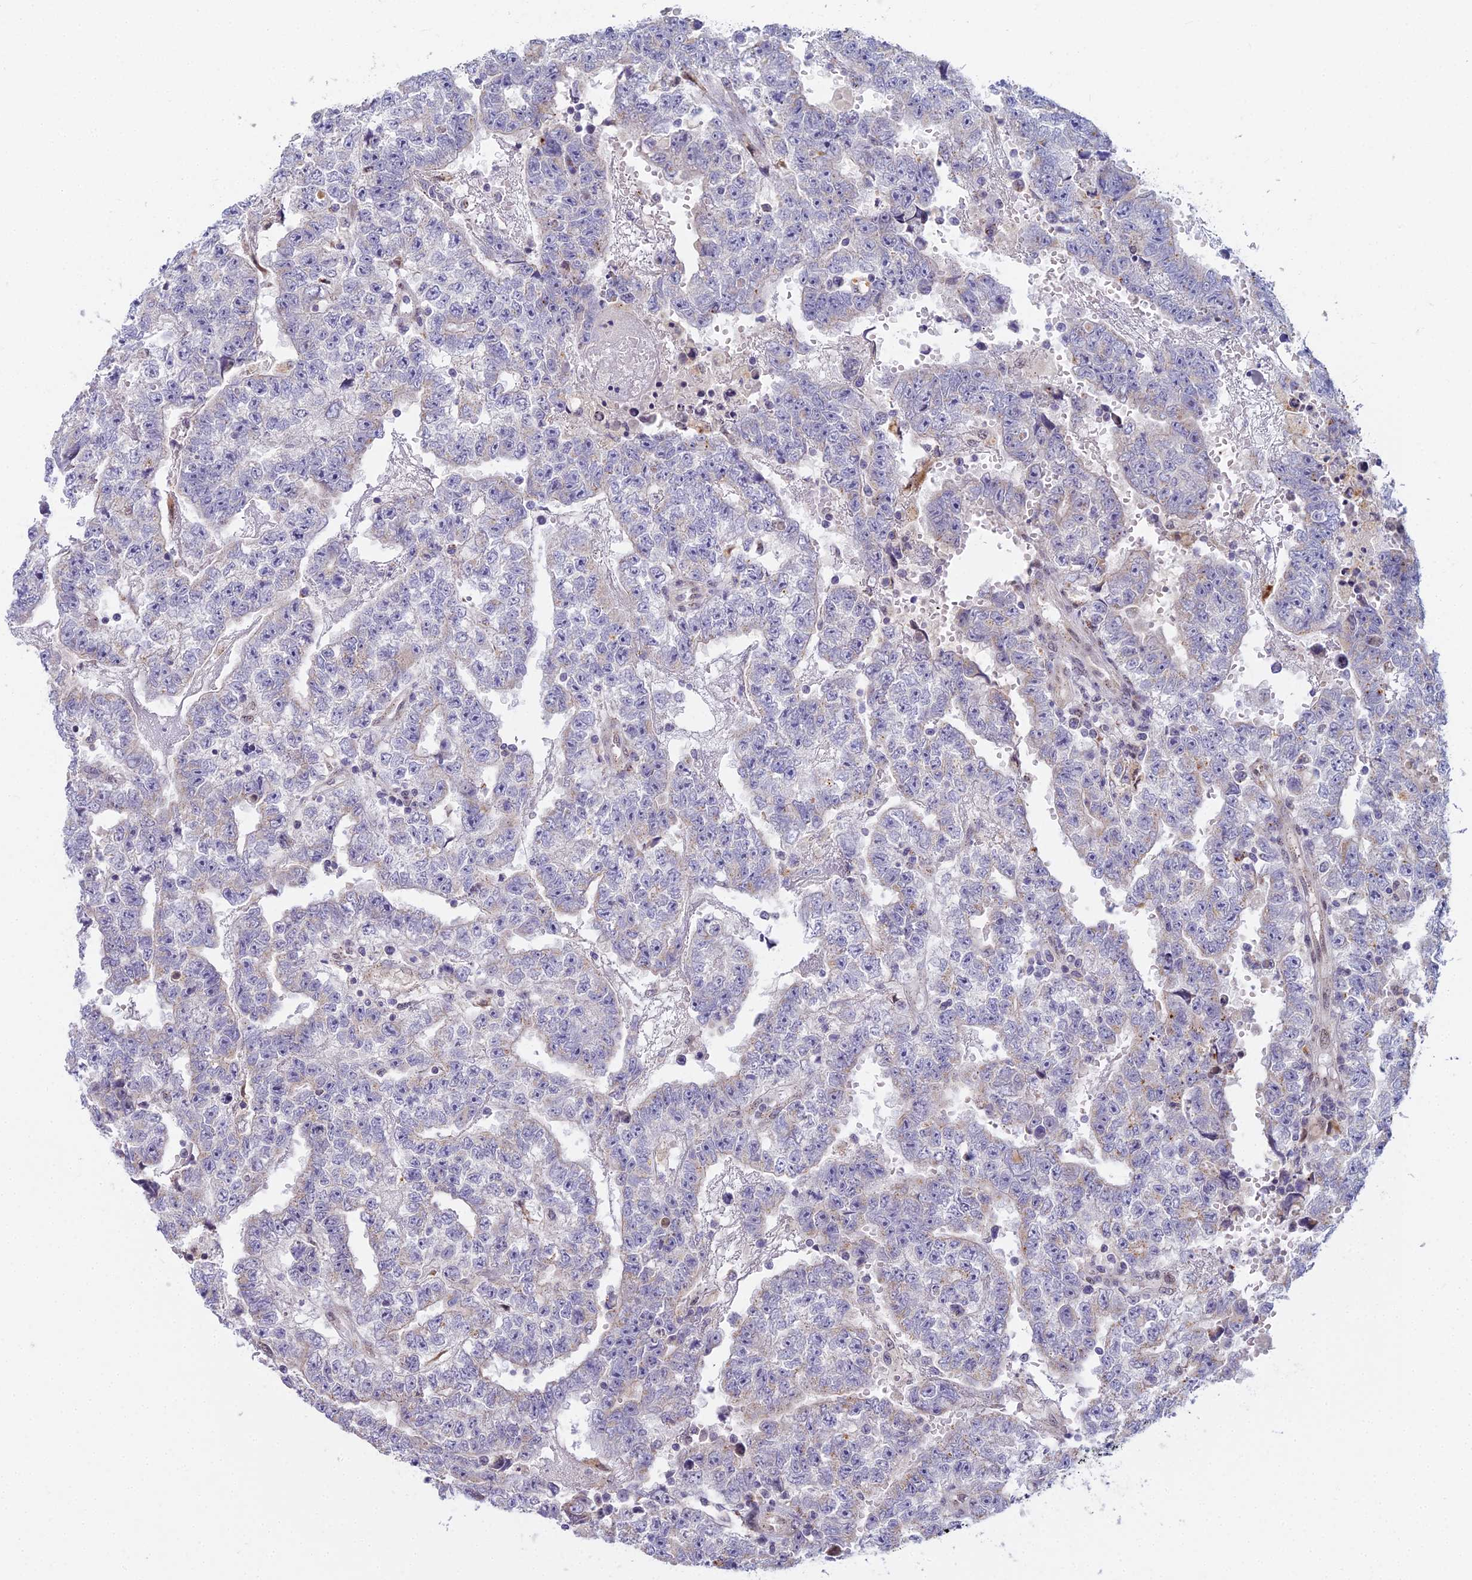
{"staining": {"intensity": "negative", "quantity": "none", "location": "none"}, "tissue": "testis cancer", "cell_type": "Tumor cells", "image_type": "cancer", "snomed": [{"axis": "morphology", "description": "Carcinoma, Embryonal, NOS"}, {"axis": "topography", "description": "Testis"}], "caption": "A photomicrograph of human embryonal carcinoma (testis) is negative for staining in tumor cells. The staining is performed using DAB (3,3'-diaminobenzidine) brown chromogen with nuclei counter-stained in using hematoxylin.", "gene": "WDPCP", "patient": {"sex": "male", "age": 25}}